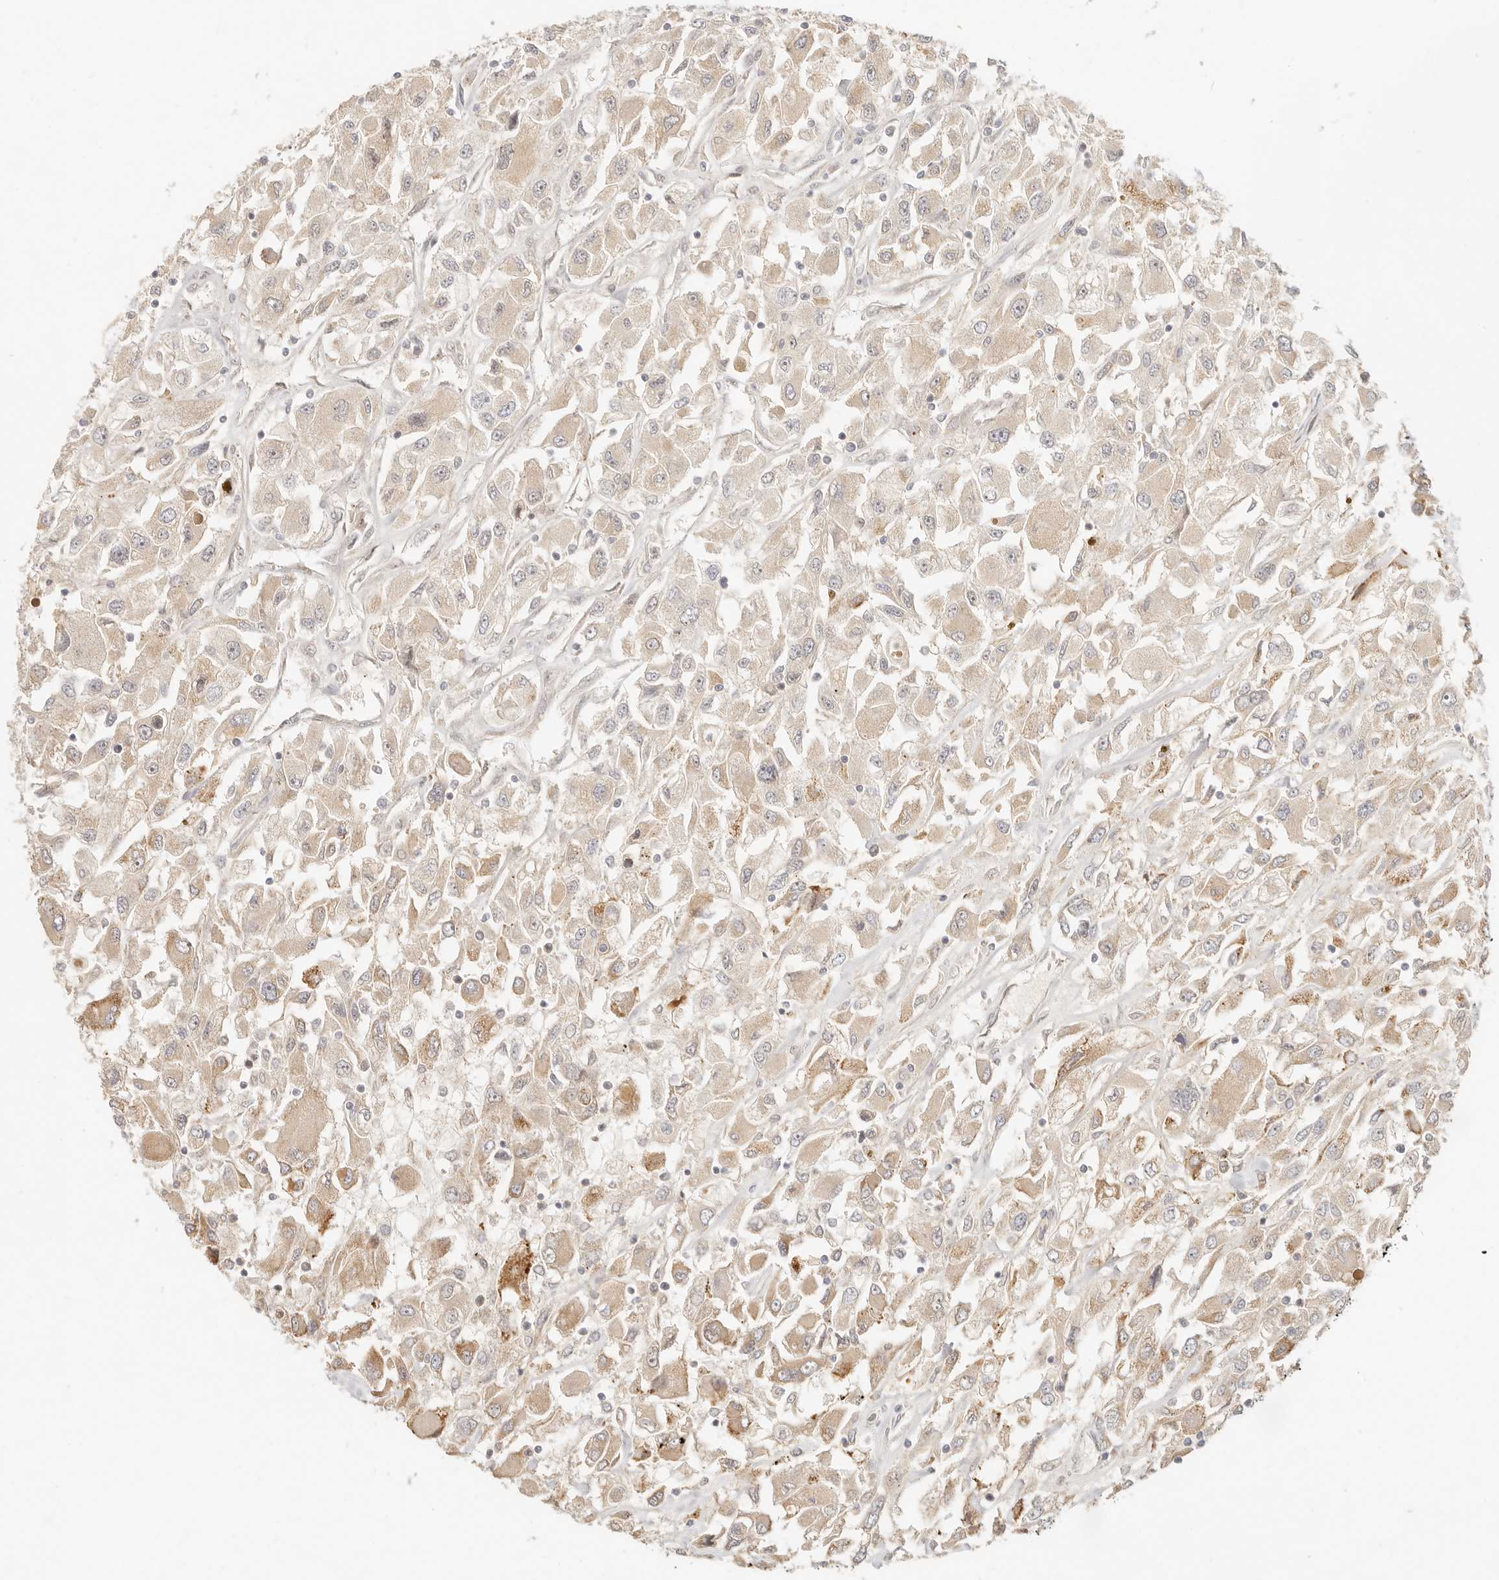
{"staining": {"intensity": "weak", "quantity": "25%-75%", "location": "cytoplasmic/membranous"}, "tissue": "renal cancer", "cell_type": "Tumor cells", "image_type": "cancer", "snomed": [{"axis": "morphology", "description": "Adenocarcinoma, NOS"}, {"axis": "topography", "description": "Kidney"}], "caption": "DAB (3,3'-diaminobenzidine) immunohistochemical staining of human adenocarcinoma (renal) exhibits weak cytoplasmic/membranous protein staining in approximately 25%-75% of tumor cells.", "gene": "INTS11", "patient": {"sex": "female", "age": 52}}